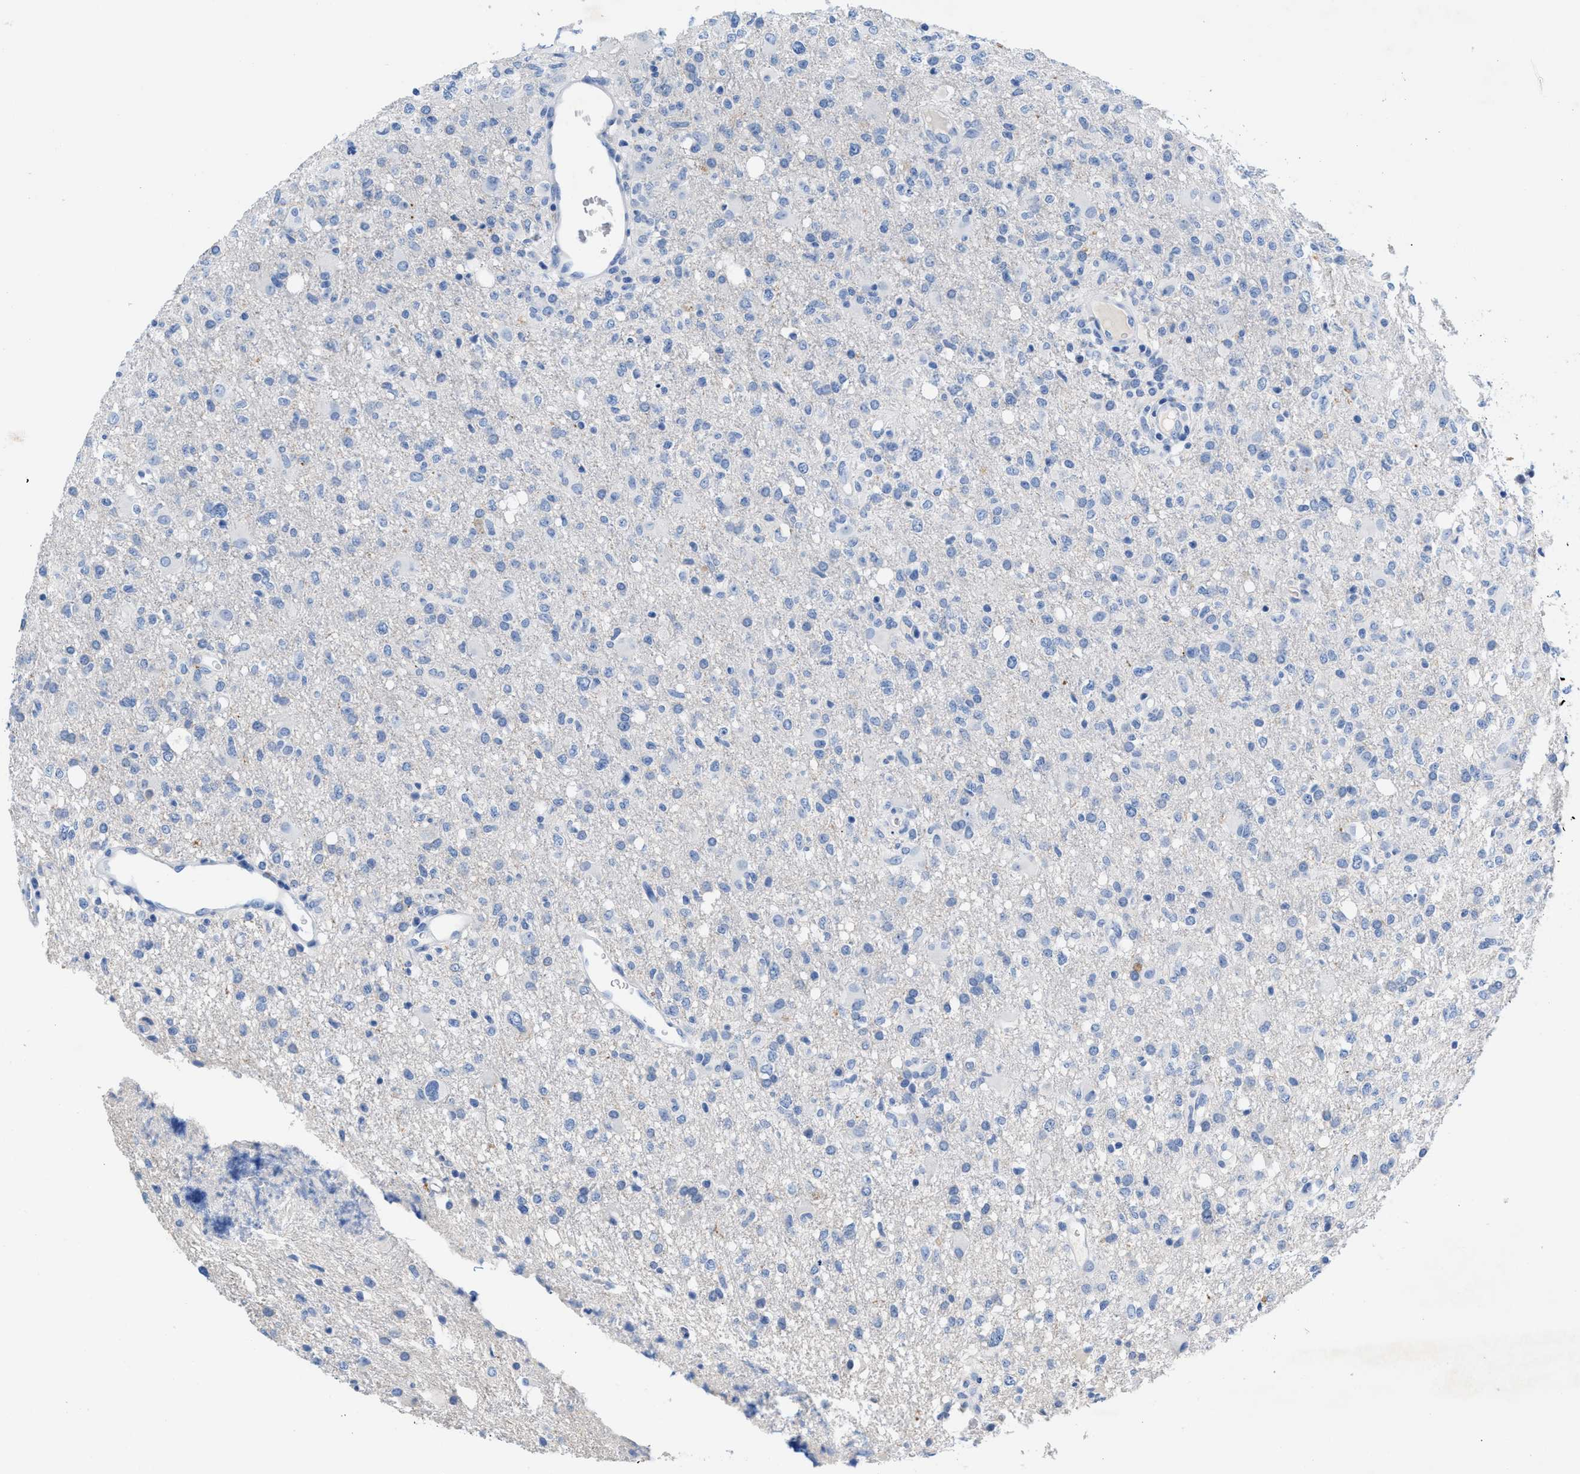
{"staining": {"intensity": "negative", "quantity": "none", "location": "none"}, "tissue": "glioma", "cell_type": "Tumor cells", "image_type": "cancer", "snomed": [{"axis": "morphology", "description": "Glioma, malignant, High grade"}, {"axis": "topography", "description": "Brain"}], "caption": "A high-resolution photomicrograph shows immunohistochemistry staining of high-grade glioma (malignant), which displays no significant expression in tumor cells. (DAB (3,3'-diaminobenzidine) immunohistochemistry visualized using brightfield microscopy, high magnification).", "gene": "SLFN13", "patient": {"sex": "female", "age": 57}}